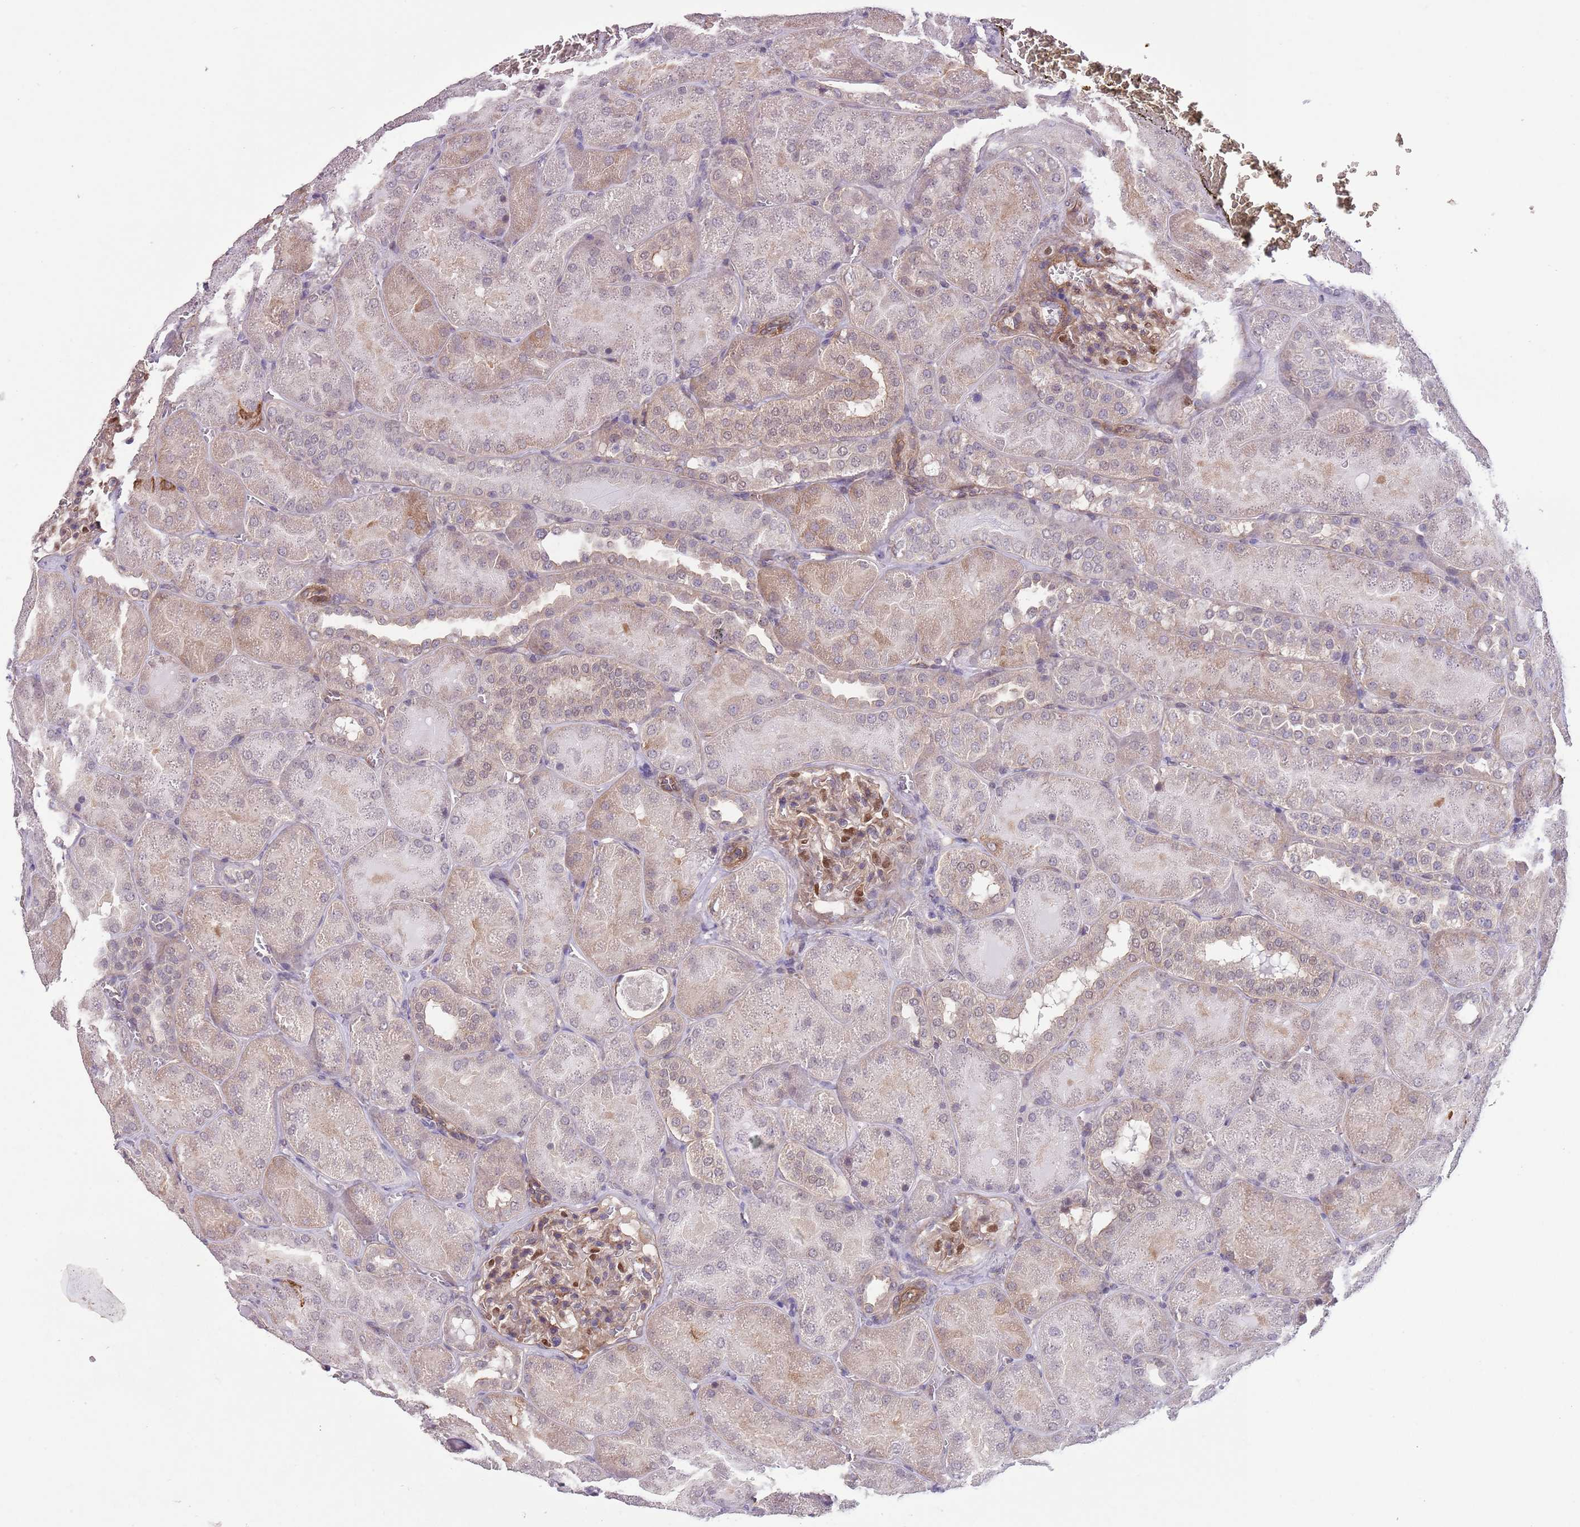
{"staining": {"intensity": "moderate", "quantity": "25%-75%", "location": "cytoplasmic/membranous,nuclear"}, "tissue": "kidney", "cell_type": "Cells in glomeruli", "image_type": "normal", "snomed": [{"axis": "morphology", "description": "Normal tissue, NOS"}, {"axis": "topography", "description": "Kidney"}], "caption": "IHC (DAB (3,3'-diaminobenzidine)) staining of benign kidney shows moderate cytoplasmic/membranous,nuclear protein staining in about 25%-75% of cells in glomeruli. (brown staining indicates protein expression, while blue staining denotes nuclei).", "gene": "CREBZF", "patient": {"sex": "male", "age": 28}}